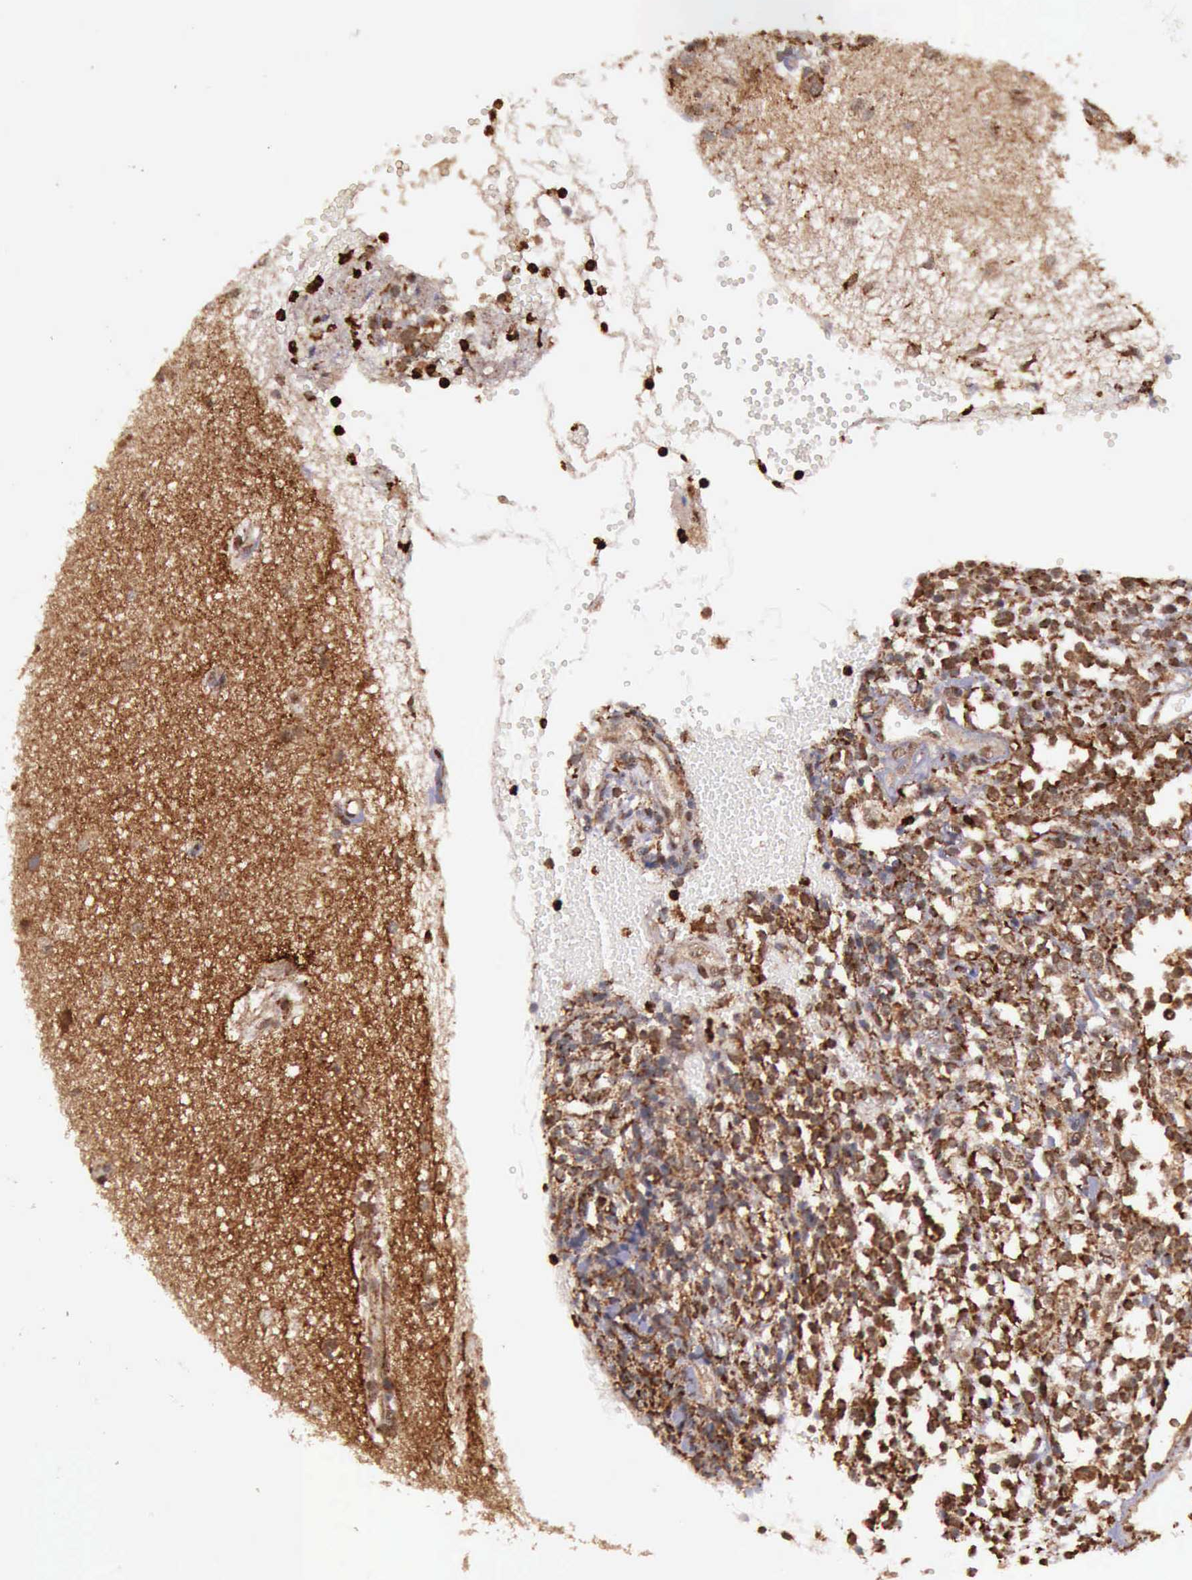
{"staining": {"intensity": "strong", "quantity": ">75%", "location": "cytoplasmic/membranous"}, "tissue": "glioma", "cell_type": "Tumor cells", "image_type": "cancer", "snomed": [{"axis": "morphology", "description": "Glioma, malignant, High grade"}, {"axis": "topography", "description": "Brain"}], "caption": "A brown stain labels strong cytoplasmic/membranous expression of a protein in human glioma tumor cells. (Brightfield microscopy of DAB IHC at high magnification).", "gene": "ARMCX3", "patient": {"sex": "male", "age": 66}}